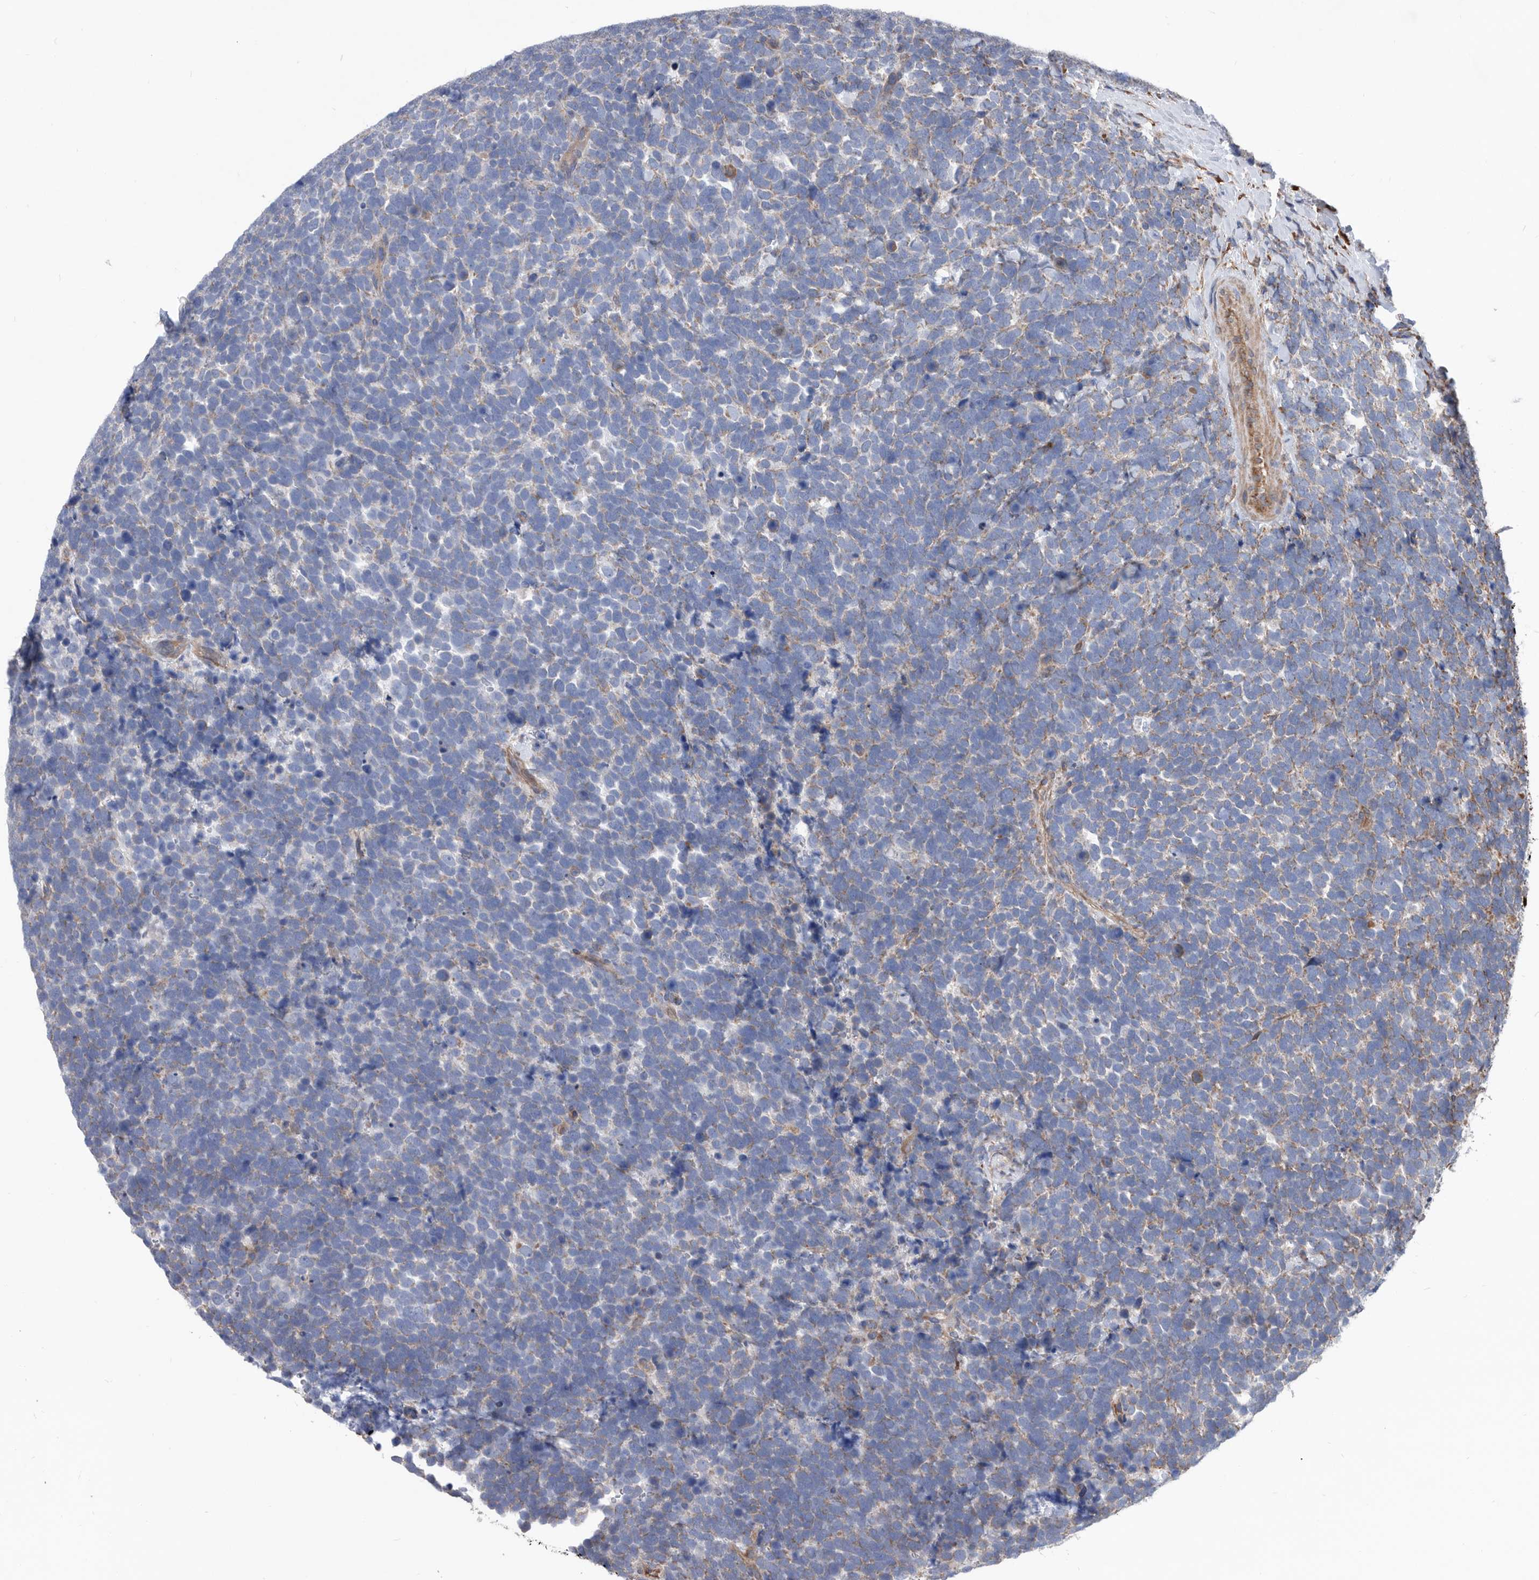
{"staining": {"intensity": "negative", "quantity": "none", "location": "none"}, "tissue": "urothelial cancer", "cell_type": "Tumor cells", "image_type": "cancer", "snomed": [{"axis": "morphology", "description": "Urothelial carcinoma, High grade"}, {"axis": "topography", "description": "Urinary bladder"}], "caption": "Urothelial cancer stained for a protein using immunohistochemistry demonstrates no expression tumor cells.", "gene": "ATP13A3", "patient": {"sex": "female", "age": 82}}